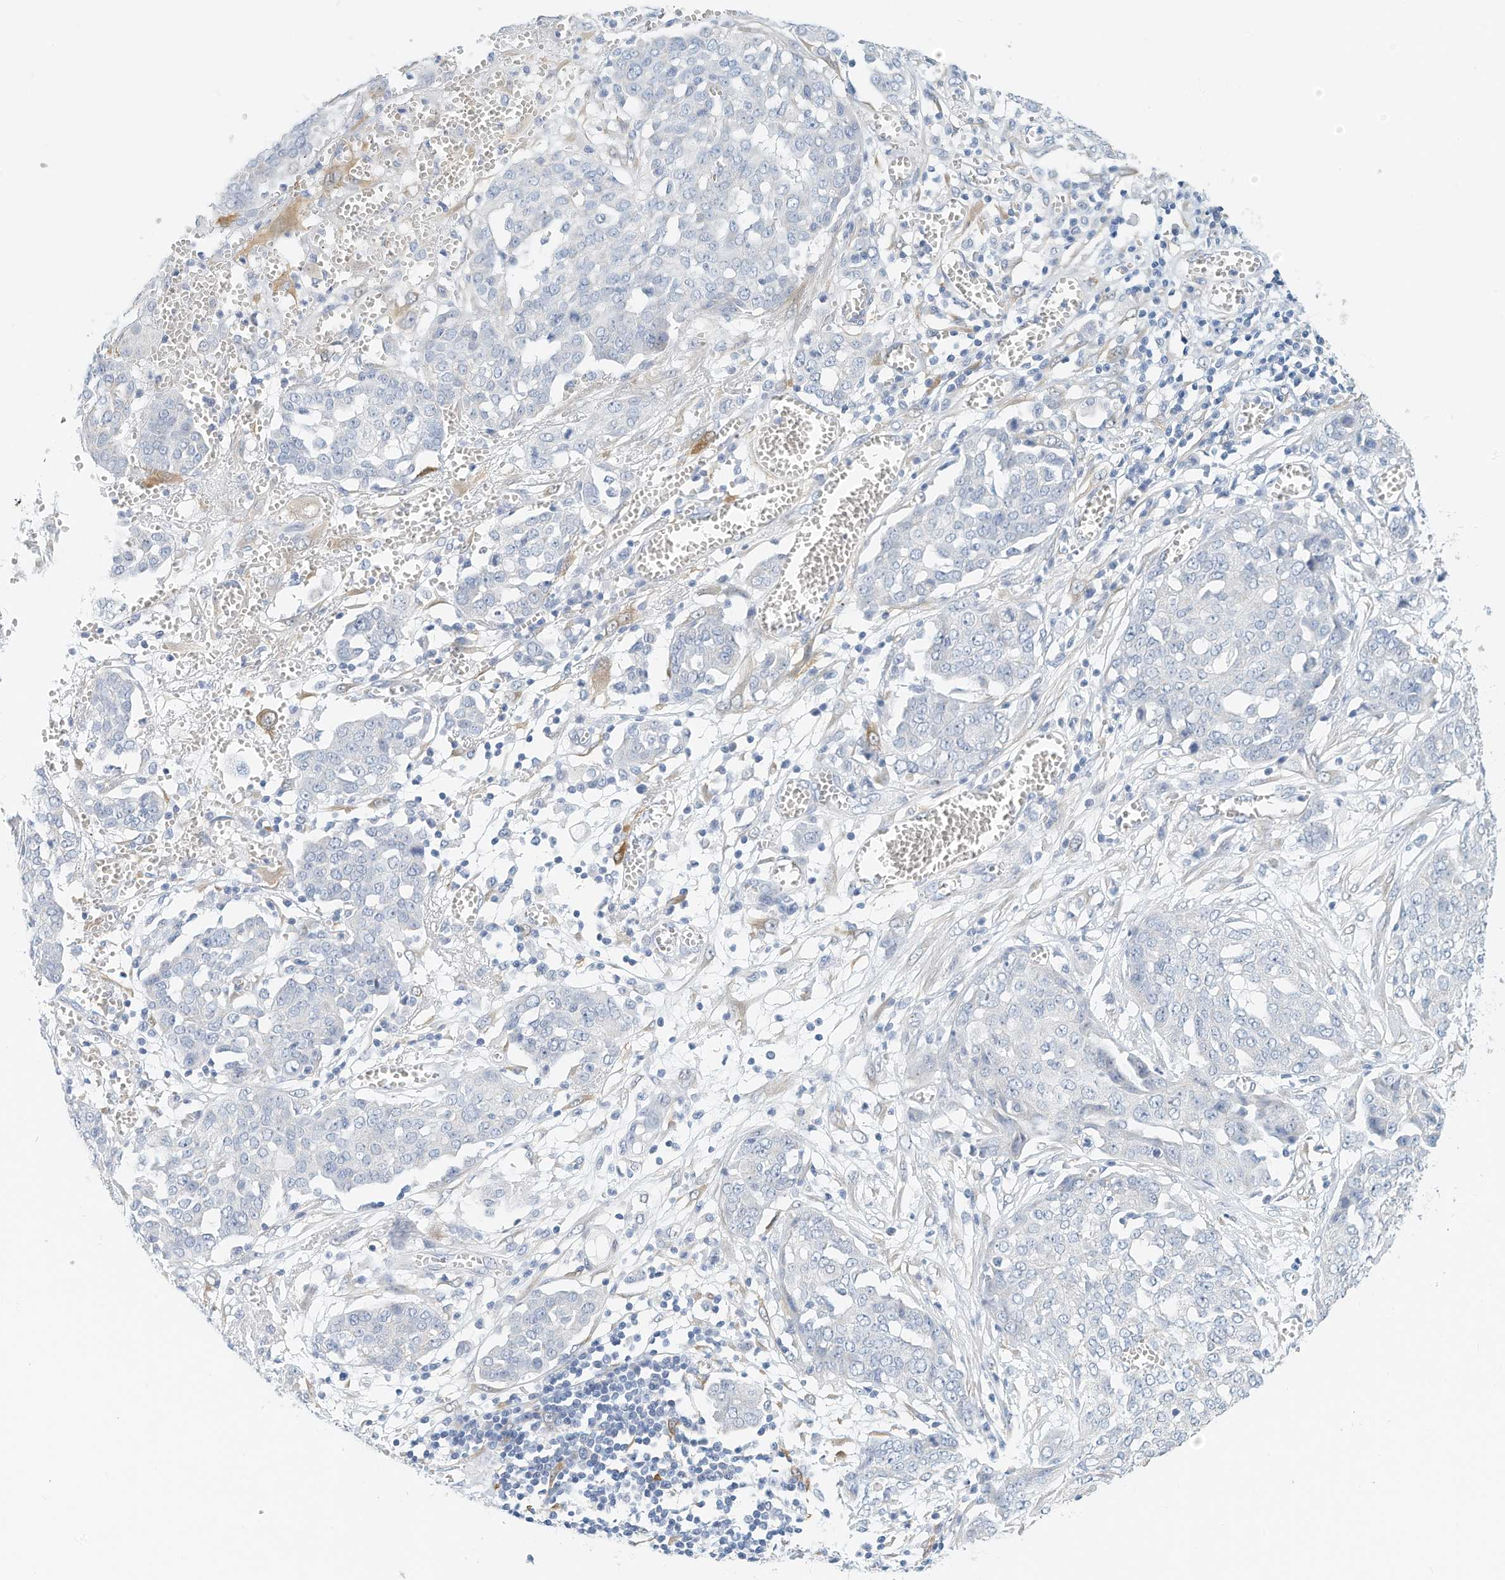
{"staining": {"intensity": "negative", "quantity": "none", "location": "none"}, "tissue": "ovarian cancer", "cell_type": "Tumor cells", "image_type": "cancer", "snomed": [{"axis": "morphology", "description": "Cystadenocarcinoma, serous, NOS"}, {"axis": "topography", "description": "Soft tissue"}, {"axis": "topography", "description": "Ovary"}], "caption": "Immunohistochemical staining of ovarian serous cystadenocarcinoma exhibits no significant expression in tumor cells. (DAB IHC with hematoxylin counter stain).", "gene": "ARHGAP28", "patient": {"sex": "female", "age": 57}}